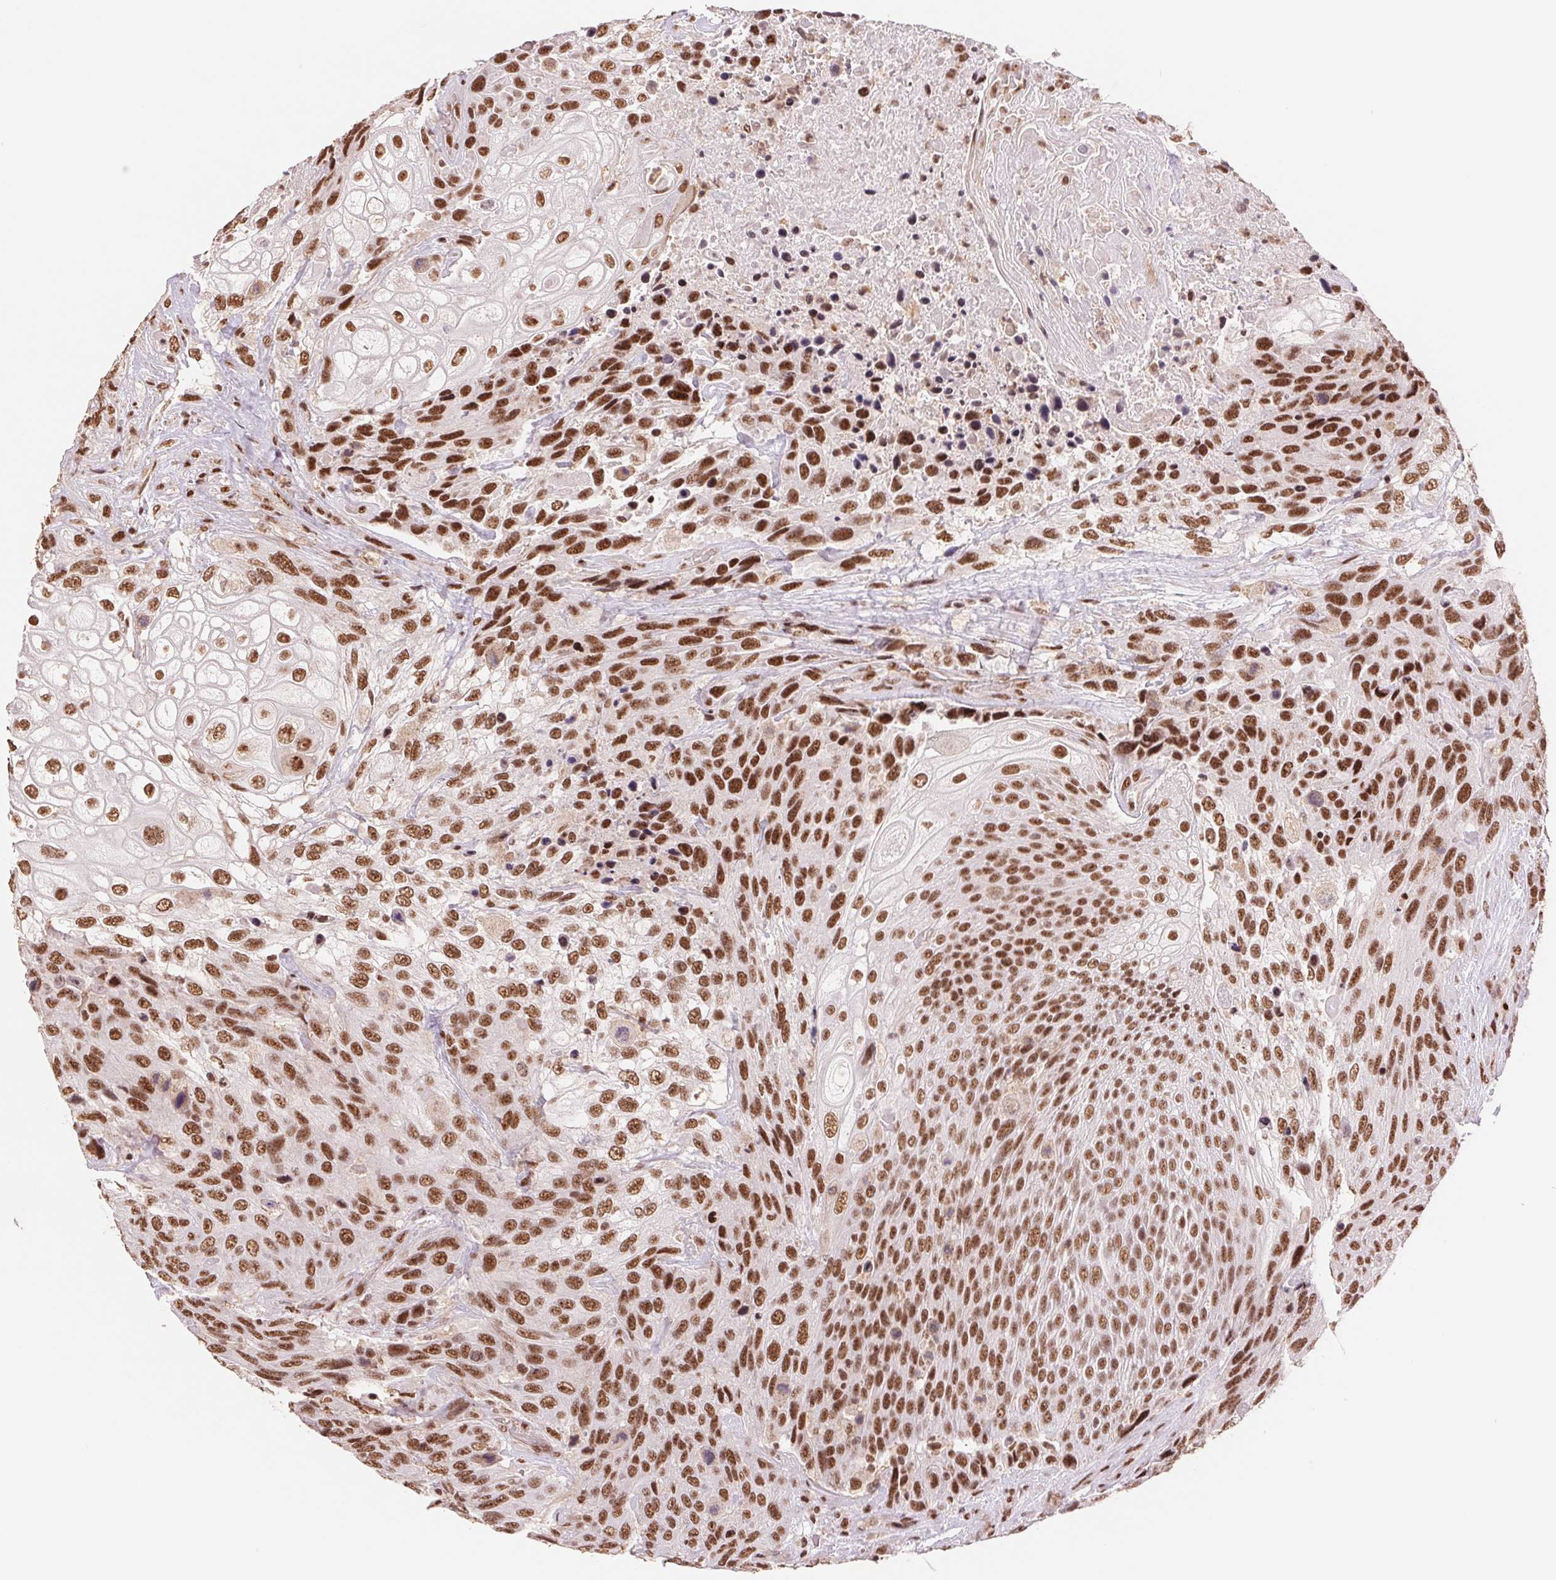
{"staining": {"intensity": "strong", "quantity": ">75%", "location": "nuclear"}, "tissue": "urothelial cancer", "cell_type": "Tumor cells", "image_type": "cancer", "snomed": [{"axis": "morphology", "description": "Urothelial carcinoma, High grade"}, {"axis": "topography", "description": "Urinary bladder"}], "caption": "A histopathology image showing strong nuclear positivity in approximately >75% of tumor cells in urothelial cancer, as visualized by brown immunohistochemical staining.", "gene": "SREK1", "patient": {"sex": "female", "age": 70}}